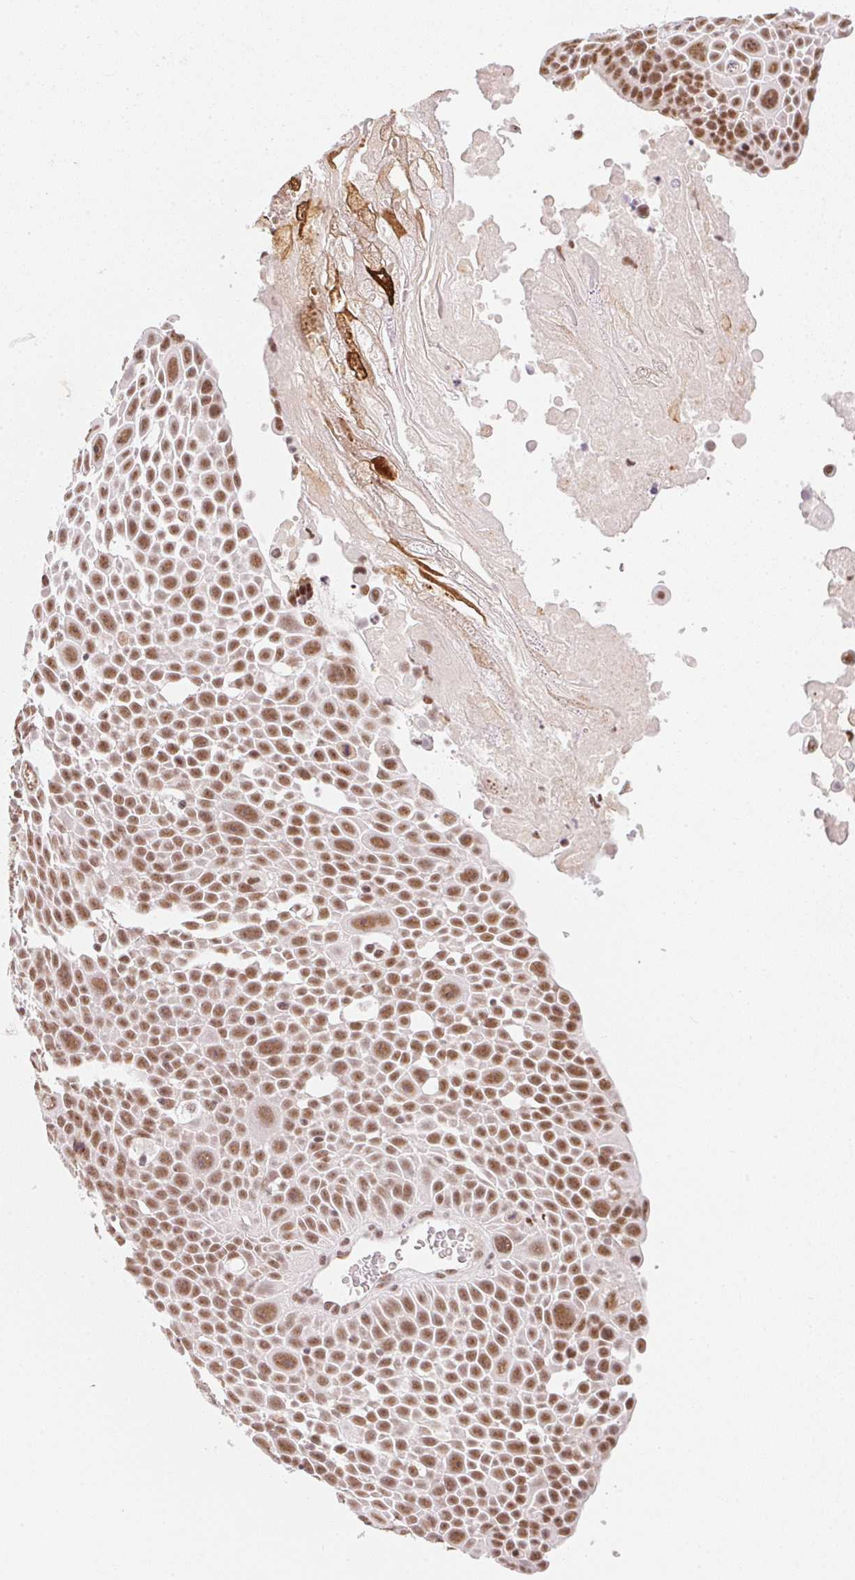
{"staining": {"intensity": "moderate", "quantity": ">75%", "location": "nuclear"}, "tissue": "lung cancer", "cell_type": "Tumor cells", "image_type": "cancer", "snomed": [{"axis": "morphology", "description": "Squamous cell carcinoma, NOS"}, {"axis": "morphology", "description": "Squamous cell carcinoma, metastatic, NOS"}, {"axis": "topography", "description": "Lymph node"}, {"axis": "topography", "description": "Lung"}], "caption": "Immunohistochemical staining of squamous cell carcinoma (lung) exhibits medium levels of moderate nuclear protein positivity in about >75% of tumor cells. (IHC, brightfield microscopy, high magnification).", "gene": "SRSF7", "patient": {"sex": "female", "age": 62}}